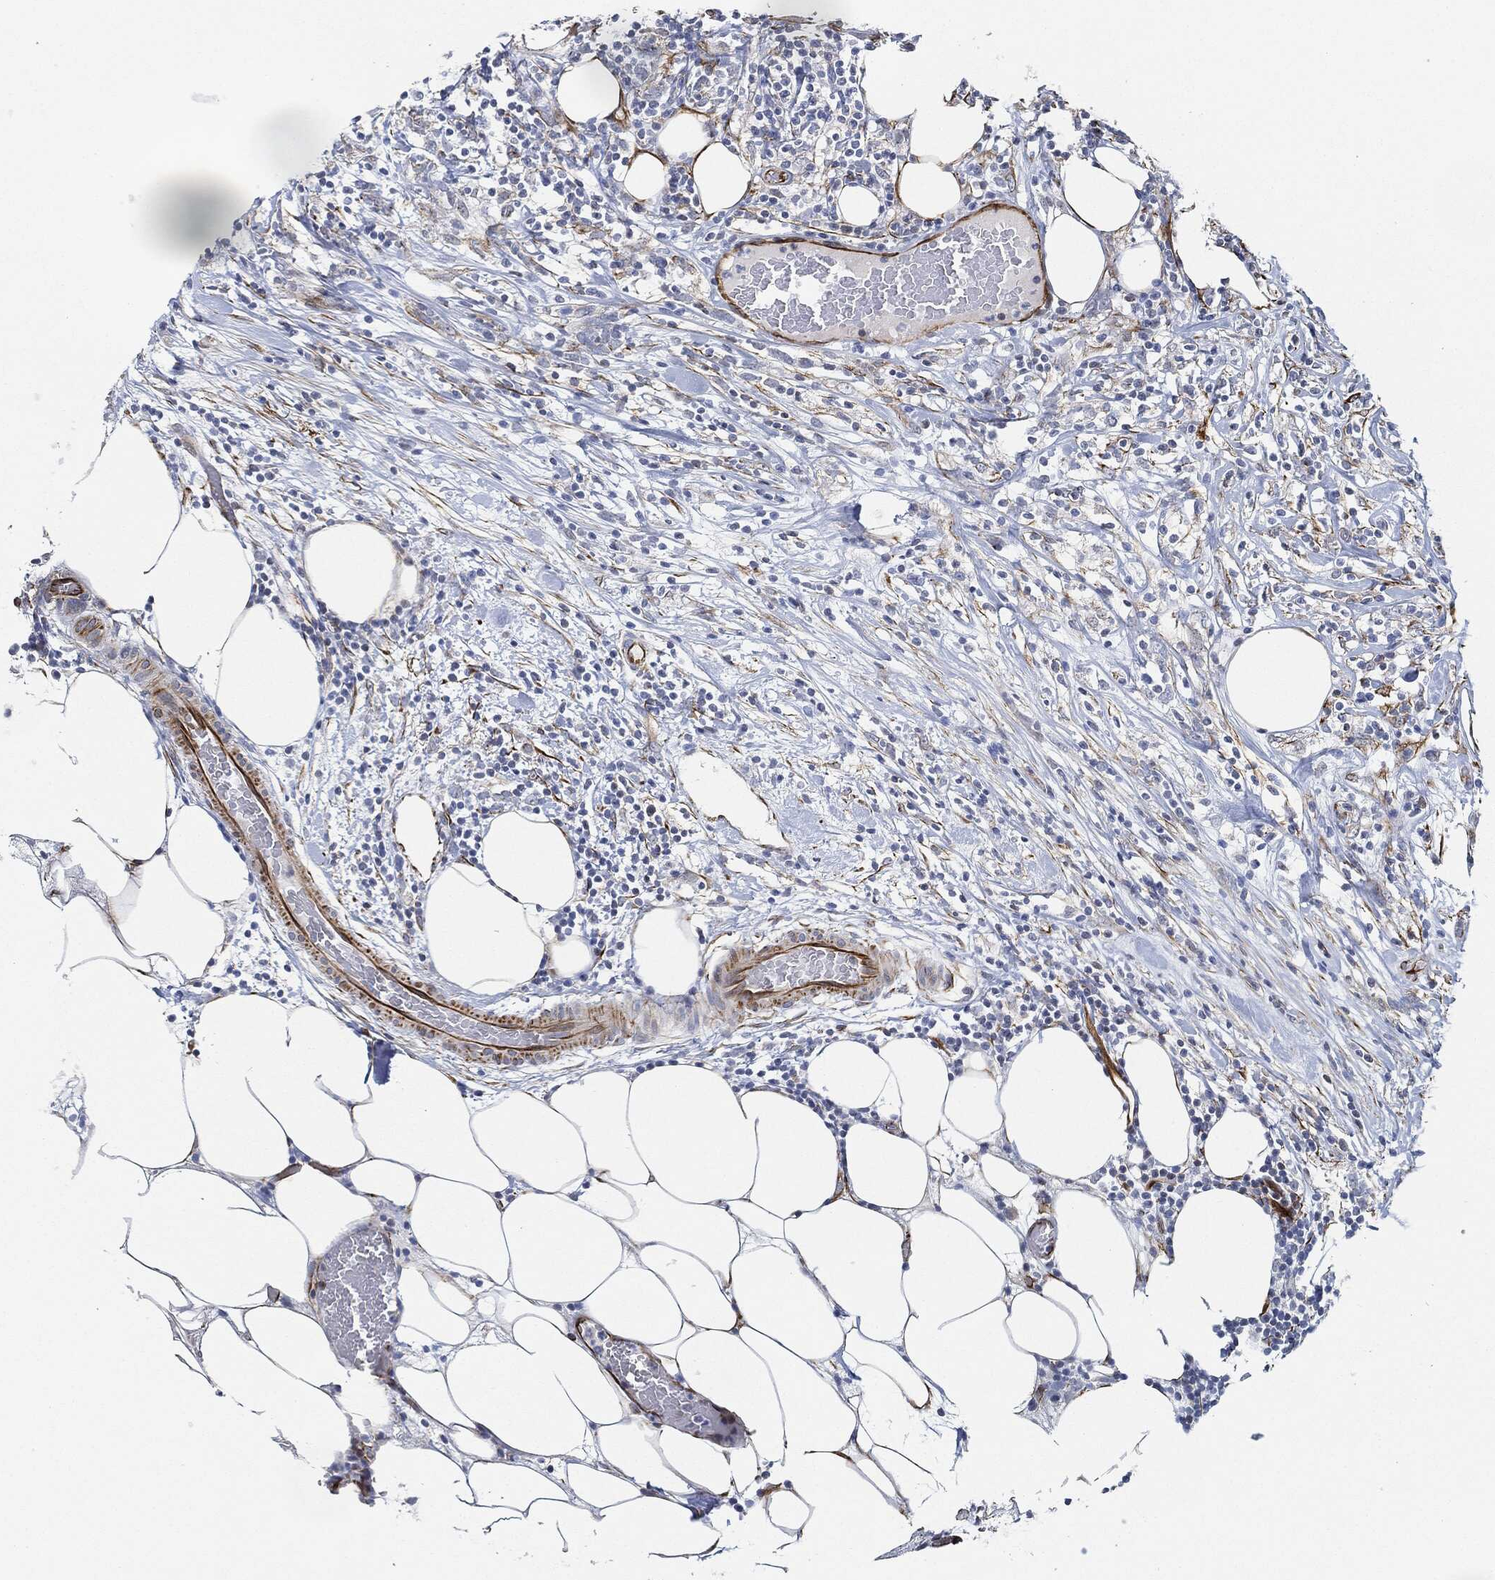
{"staining": {"intensity": "negative", "quantity": "none", "location": "none"}, "tissue": "lymphoma", "cell_type": "Tumor cells", "image_type": "cancer", "snomed": [{"axis": "morphology", "description": "Malignant lymphoma, non-Hodgkin's type, High grade"}, {"axis": "topography", "description": "Lymph node"}], "caption": "Protein analysis of lymphoma shows no significant positivity in tumor cells.", "gene": "THSD1", "patient": {"sex": "female", "age": 84}}